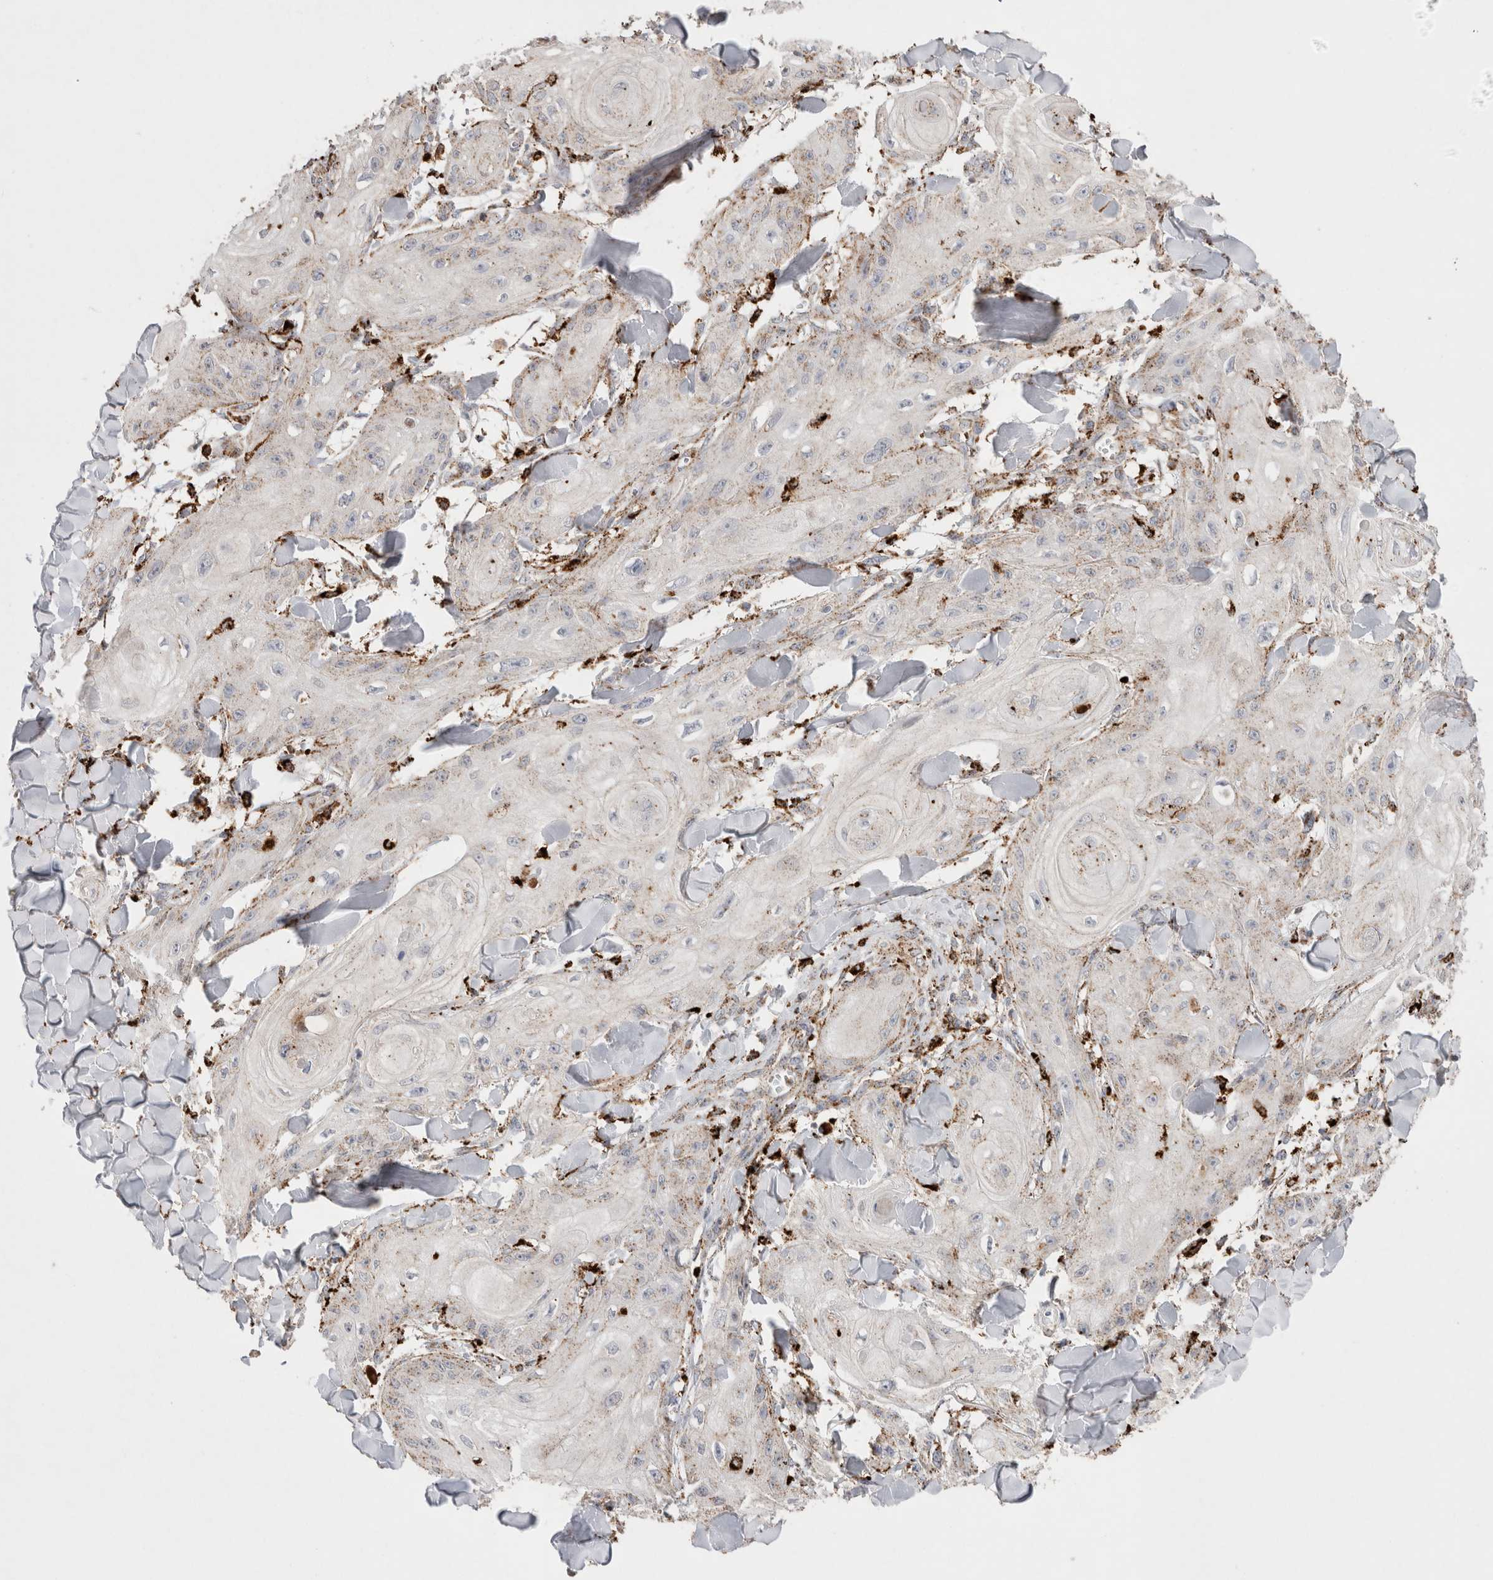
{"staining": {"intensity": "weak", "quantity": "25%-75%", "location": "cytoplasmic/membranous"}, "tissue": "skin cancer", "cell_type": "Tumor cells", "image_type": "cancer", "snomed": [{"axis": "morphology", "description": "Squamous cell carcinoma, NOS"}, {"axis": "topography", "description": "Skin"}], "caption": "DAB immunohistochemical staining of skin squamous cell carcinoma reveals weak cytoplasmic/membranous protein expression in approximately 25%-75% of tumor cells.", "gene": "CTSA", "patient": {"sex": "male", "age": 74}}